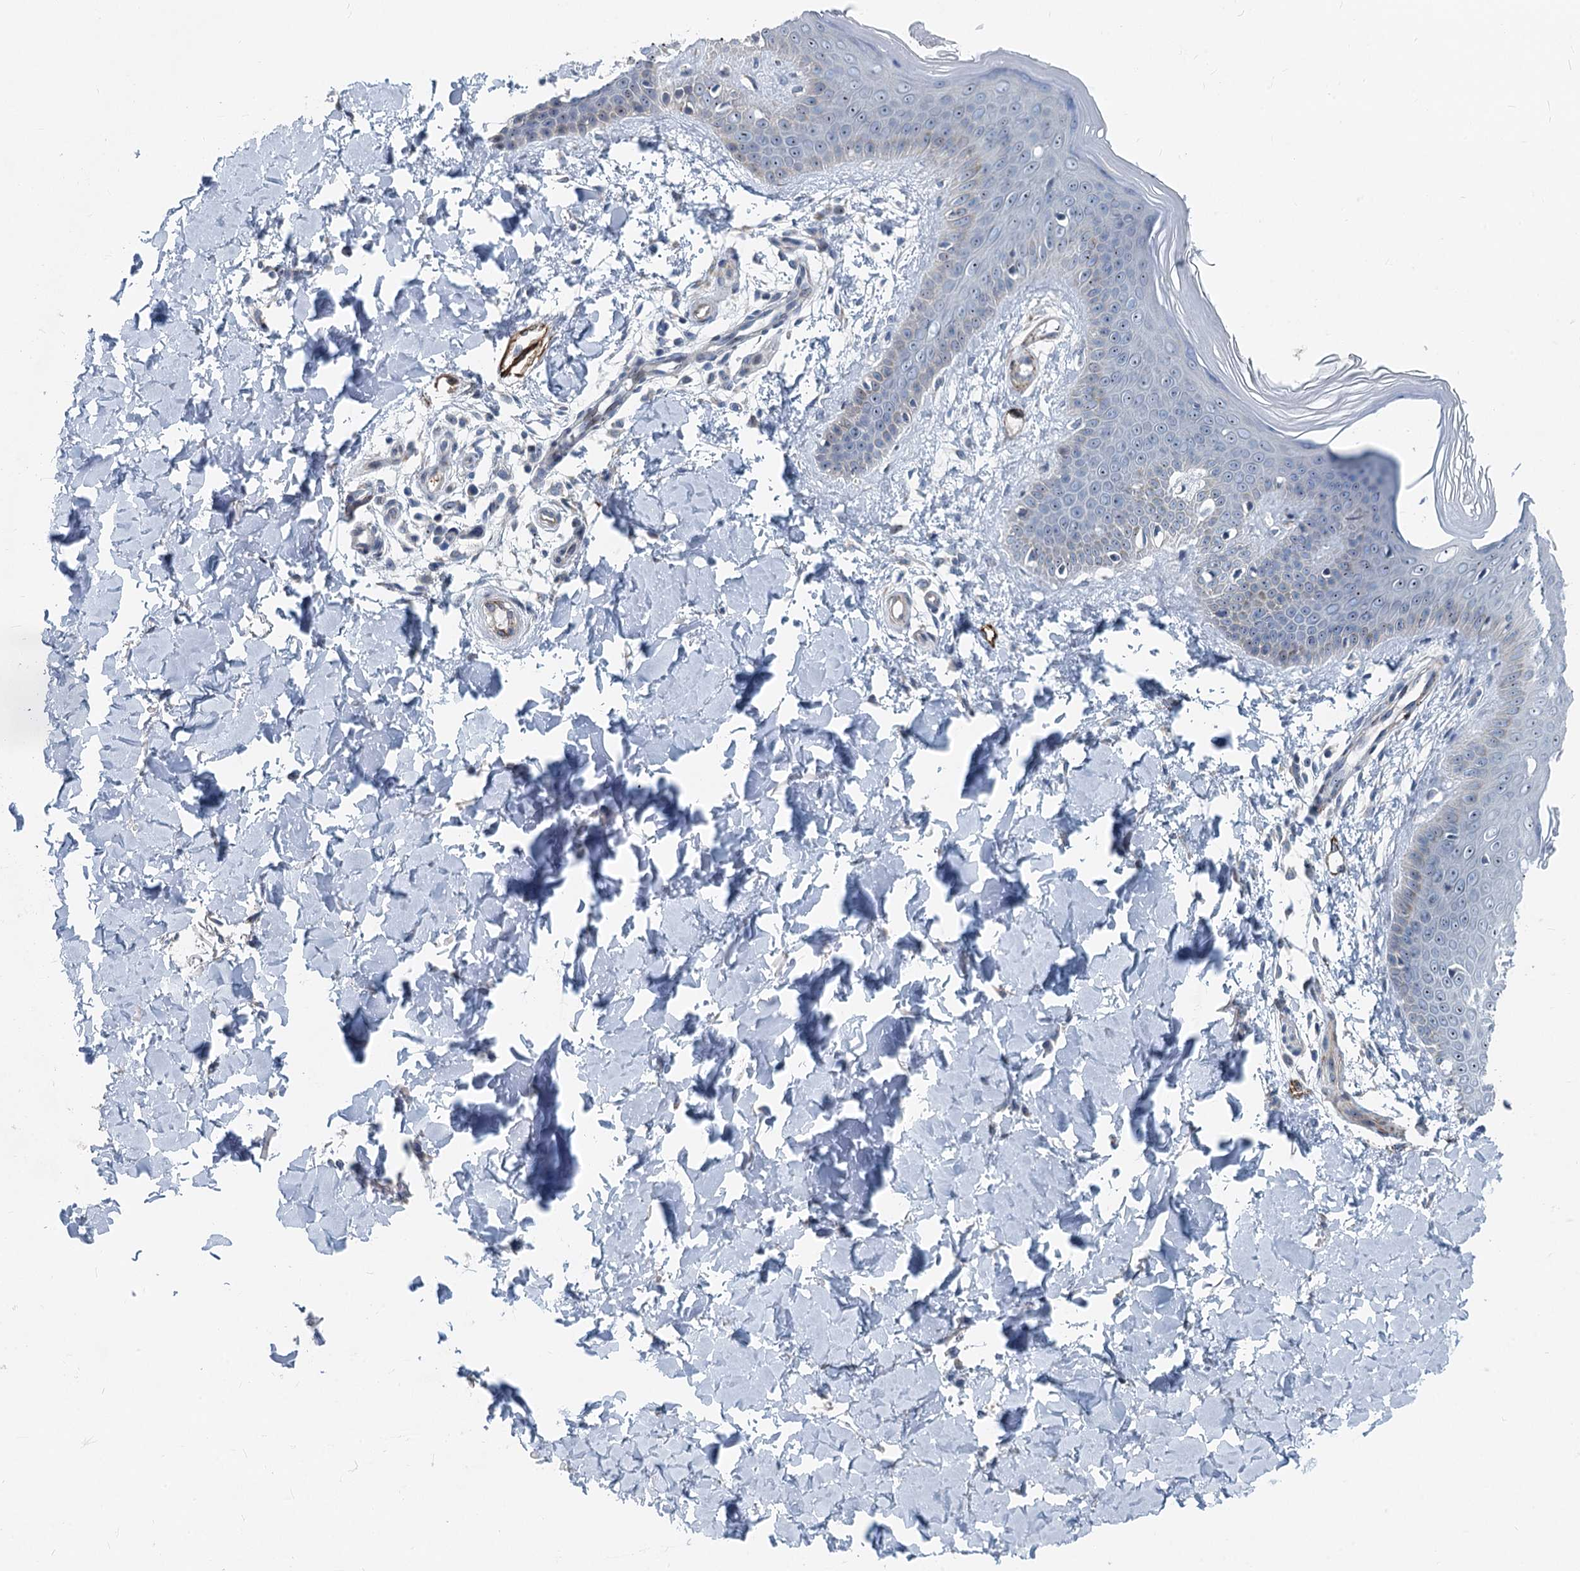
{"staining": {"intensity": "negative", "quantity": "none", "location": "none"}, "tissue": "skin", "cell_type": "Fibroblasts", "image_type": "normal", "snomed": [{"axis": "morphology", "description": "Normal tissue, NOS"}, {"axis": "topography", "description": "Skin"}], "caption": "Immunohistochemical staining of benign skin reveals no significant expression in fibroblasts. (Stains: DAB IHC with hematoxylin counter stain, Microscopy: brightfield microscopy at high magnification).", "gene": "ASXL3", "patient": {"sex": "male", "age": 36}}